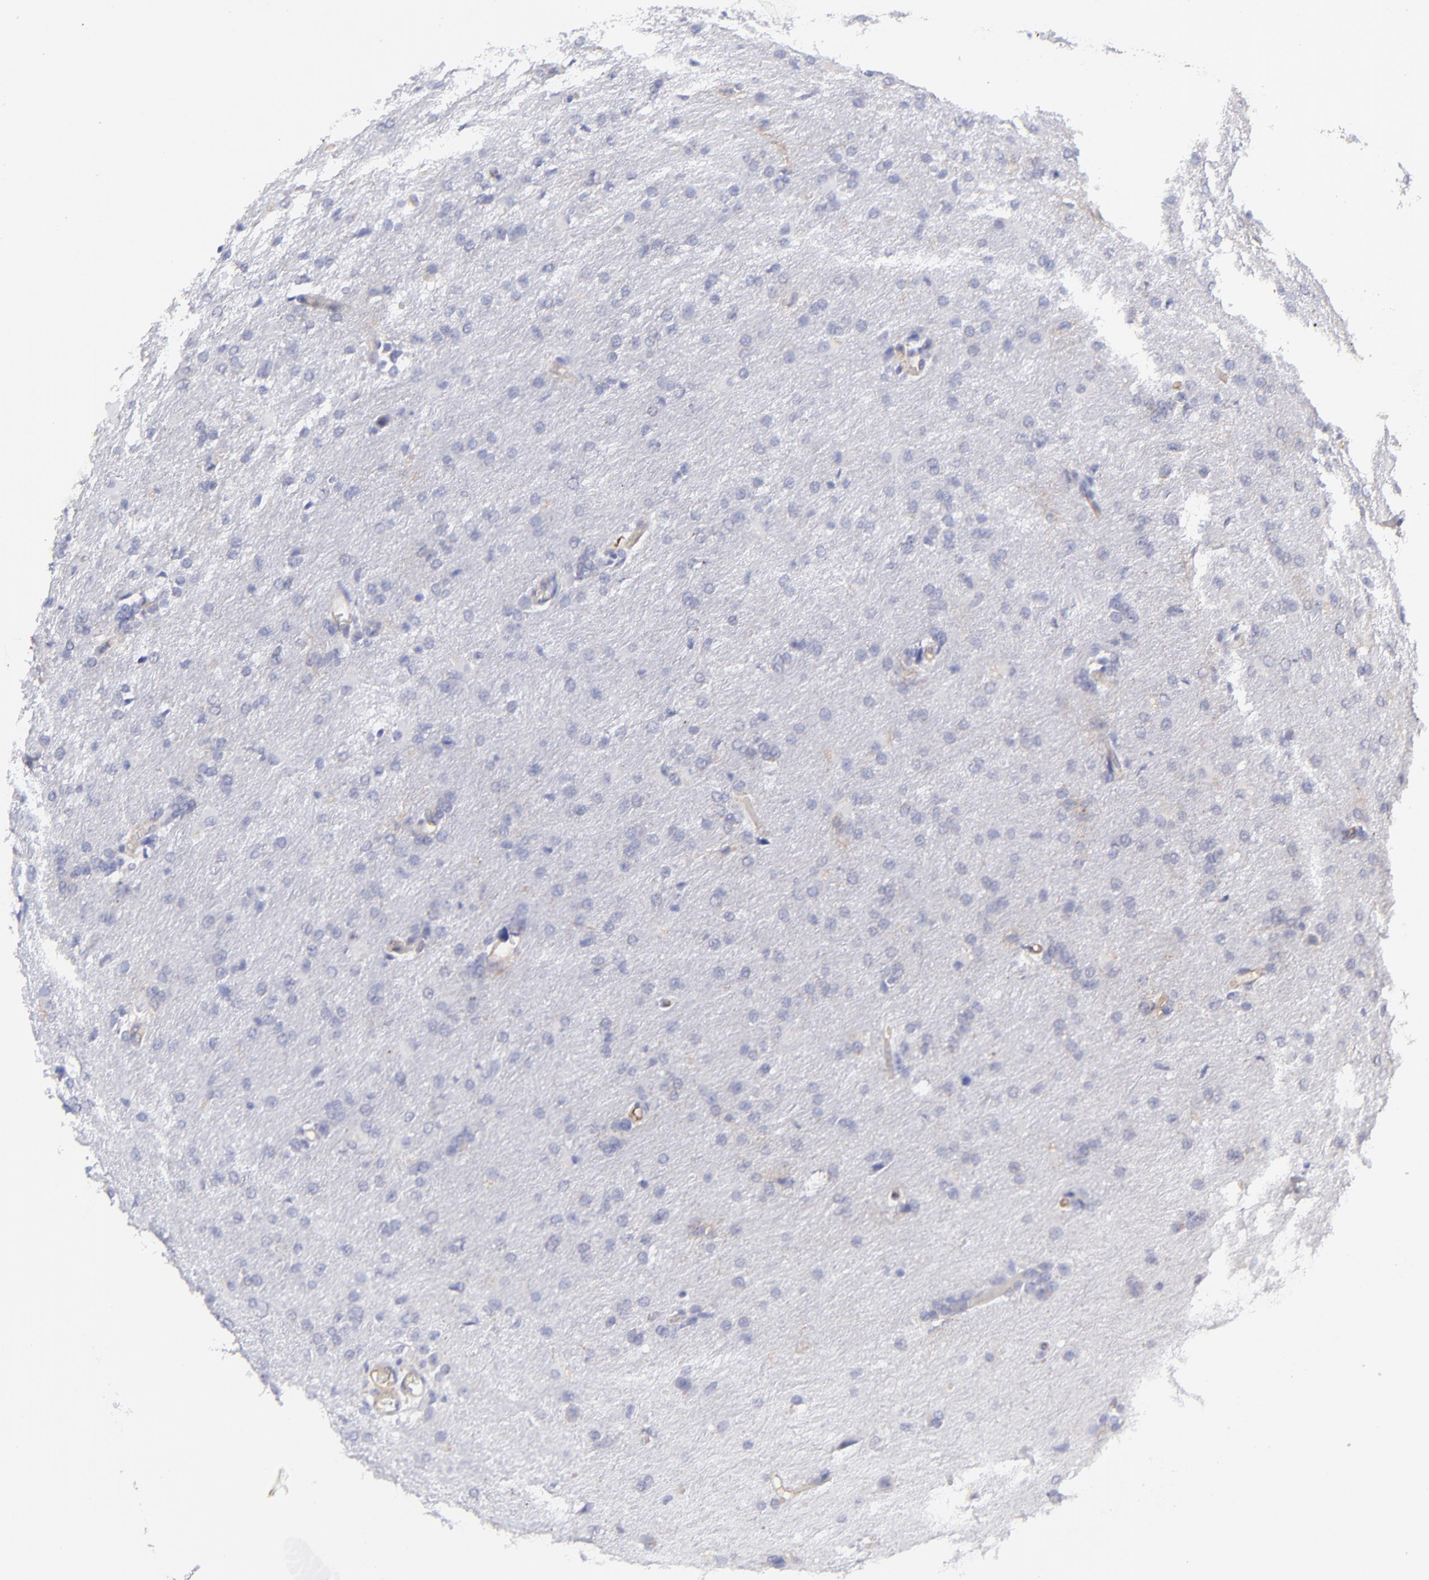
{"staining": {"intensity": "negative", "quantity": "none", "location": "none"}, "tissue": "glioma", "cell_type": "Tumor cells", "image_type": "cancer", "snomed": [{"axis": "morphology", "description": "Glioma, malignant, High grade"}, {"axis": "topography", "description": "Brain"}], "caption": "Immunohistochemistry histopathology image of human malignant high-grade glioma stained for a protein (brown), which exhibits no positivity in tumor cells.", "gene": "DYSF", "patient": {"sex": "male", "age": 68}}